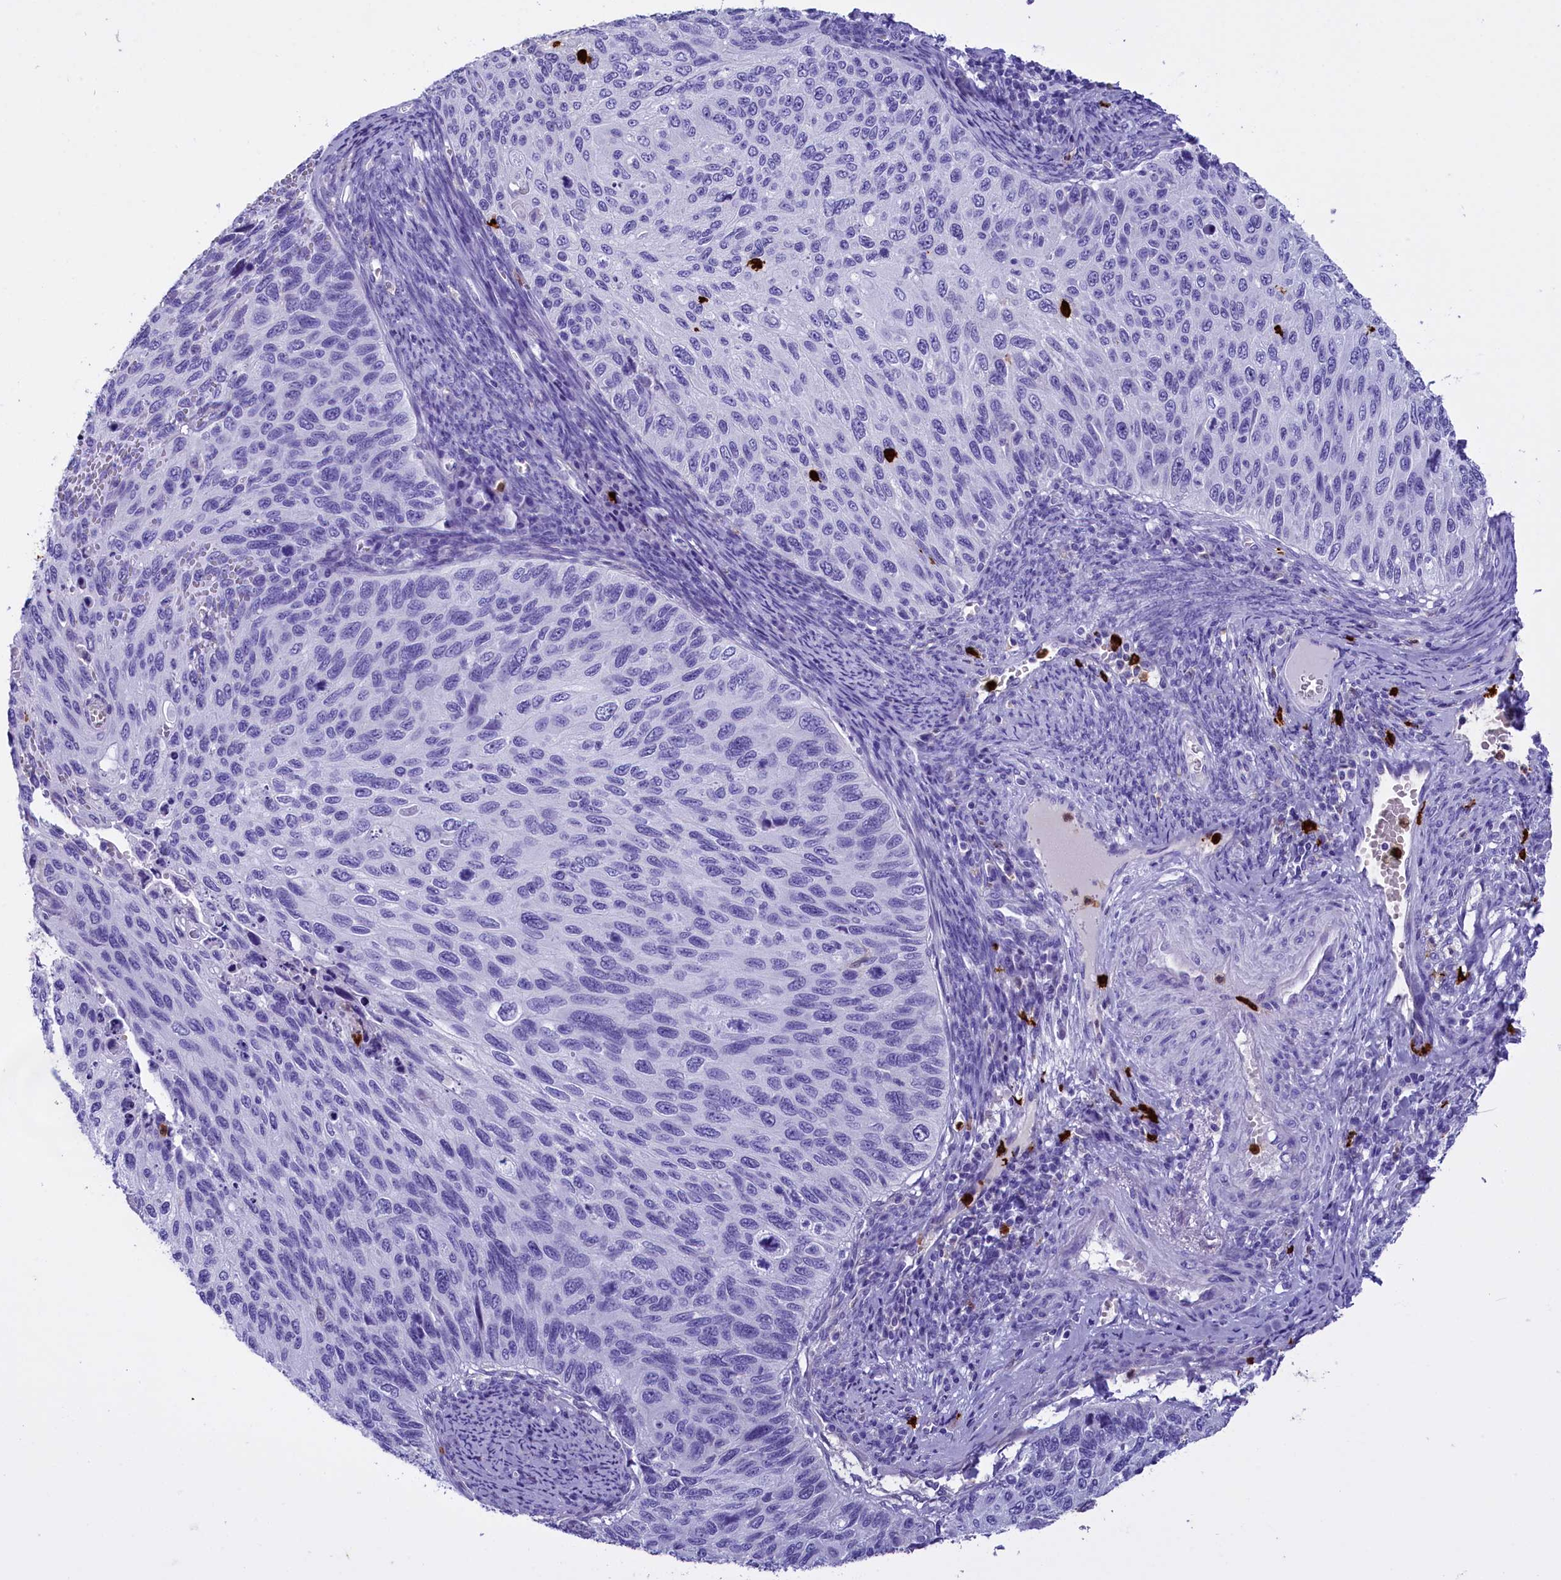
{"staining": {"intensity": "negative", "quantity": "none", "location": "none"}, "tissue": "cervical cancer", "cell_type": "Tumor cells", "image_type": "cancer", "snomed": [{"axis": "morphology", "description": "Squamous cell carcinoma, NOS"}, {"axis": "topography", "description": "Cervix"}], "caption": "IHC of human cervical cancer demonstrates no positivity in tumor cells.", "gene": "CLC", "patient": {"sex": "female", "age": 70}}